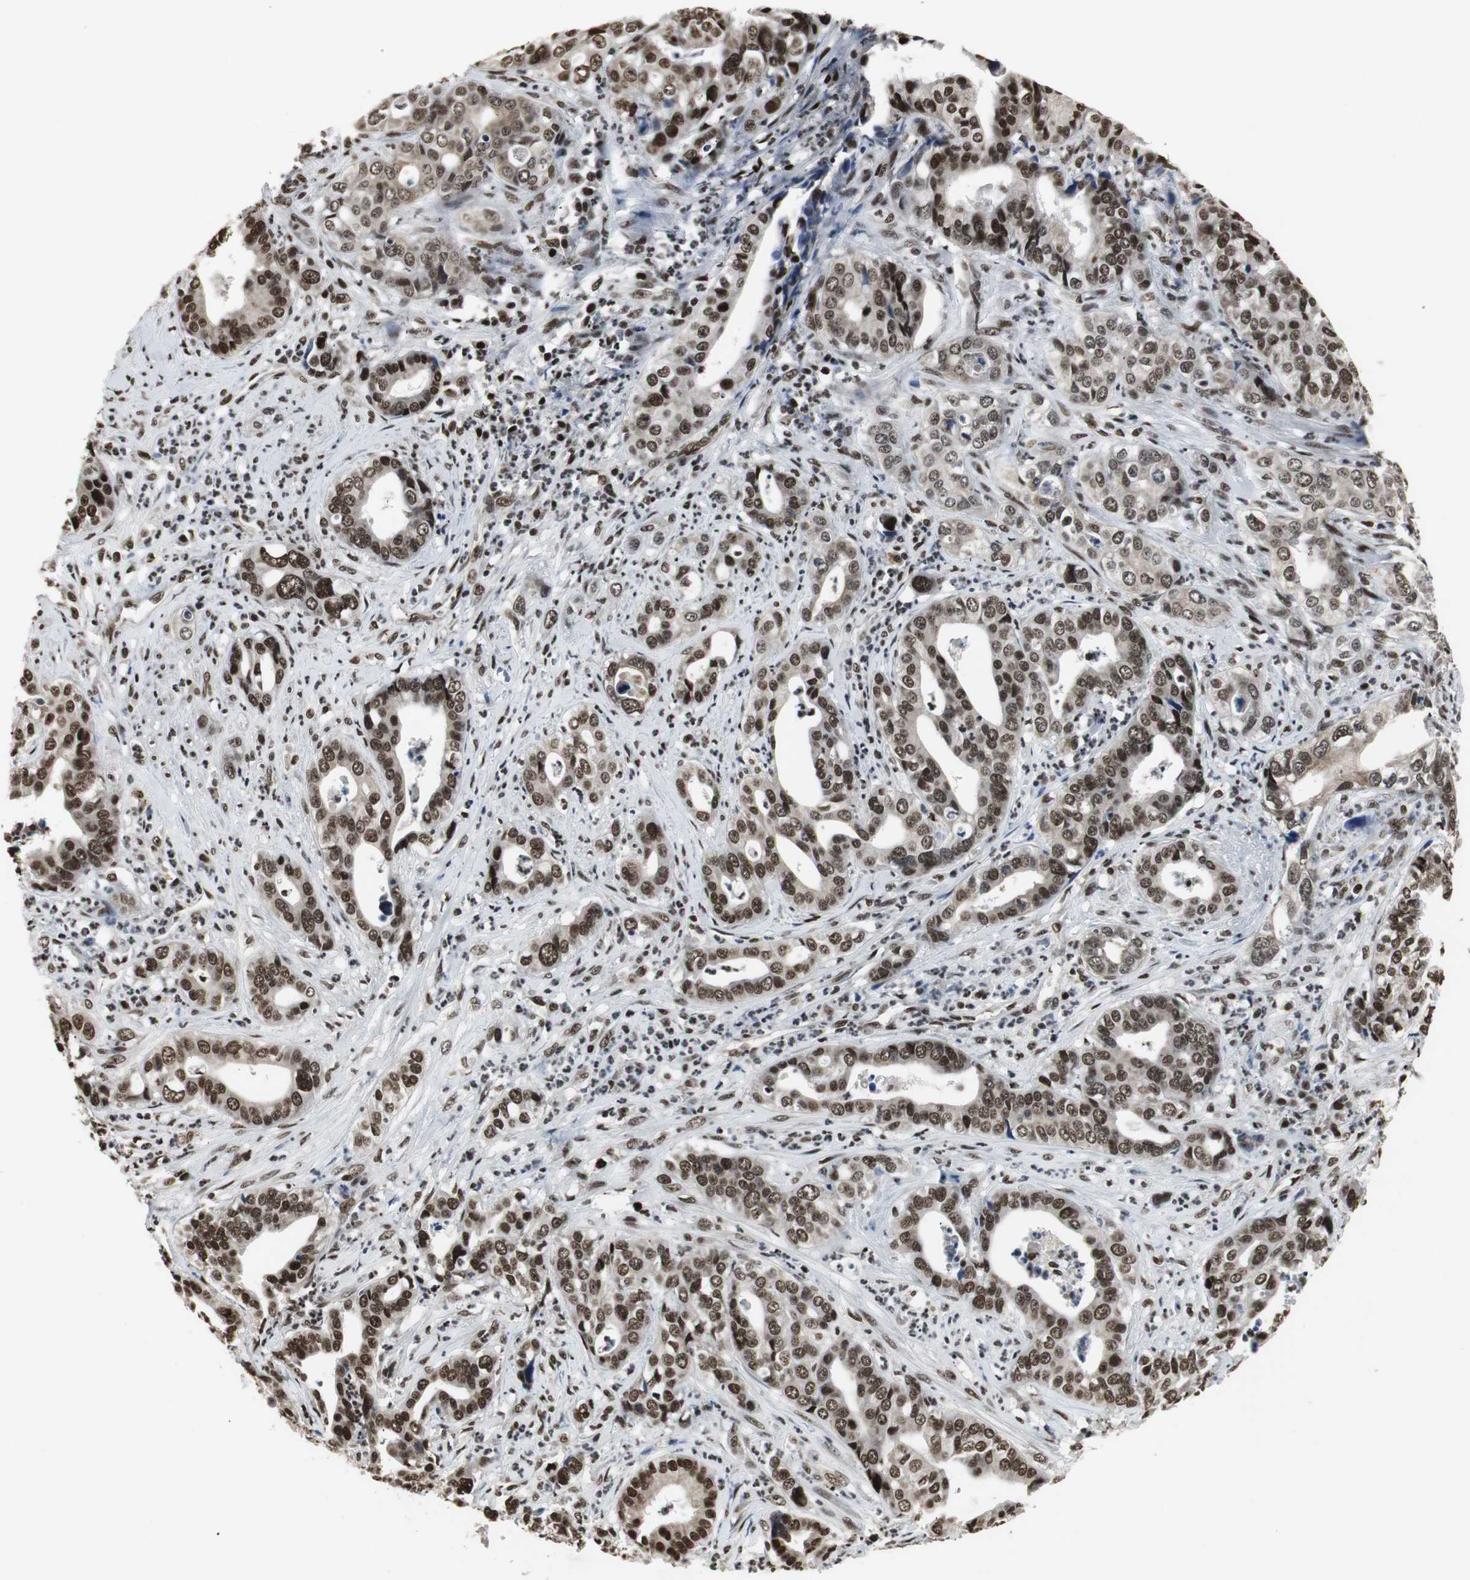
{"staining": {"intensity": "strong", "quantity": ">75%", "location": "cytoplasmic/membranous,nuclear"}, "tissue": "liver cancer", "cell_type": "Tumor cells", "image_type": "cancer", "snomed": [{"axis": "morphology", "description": "Cholangiocarcinoma"}, {"axis": "topography", "description": "Liver"}], "caption": "This photomicrograph displays immunohistochemistry (IHC) staining of liver cholangiocarcinoma, with high strong cytoplasmic/membranous and nuclear expression in approximately >75% of tumor cells.", "gene": "PARN", "patient": {"sex": "female", "age": 61}}